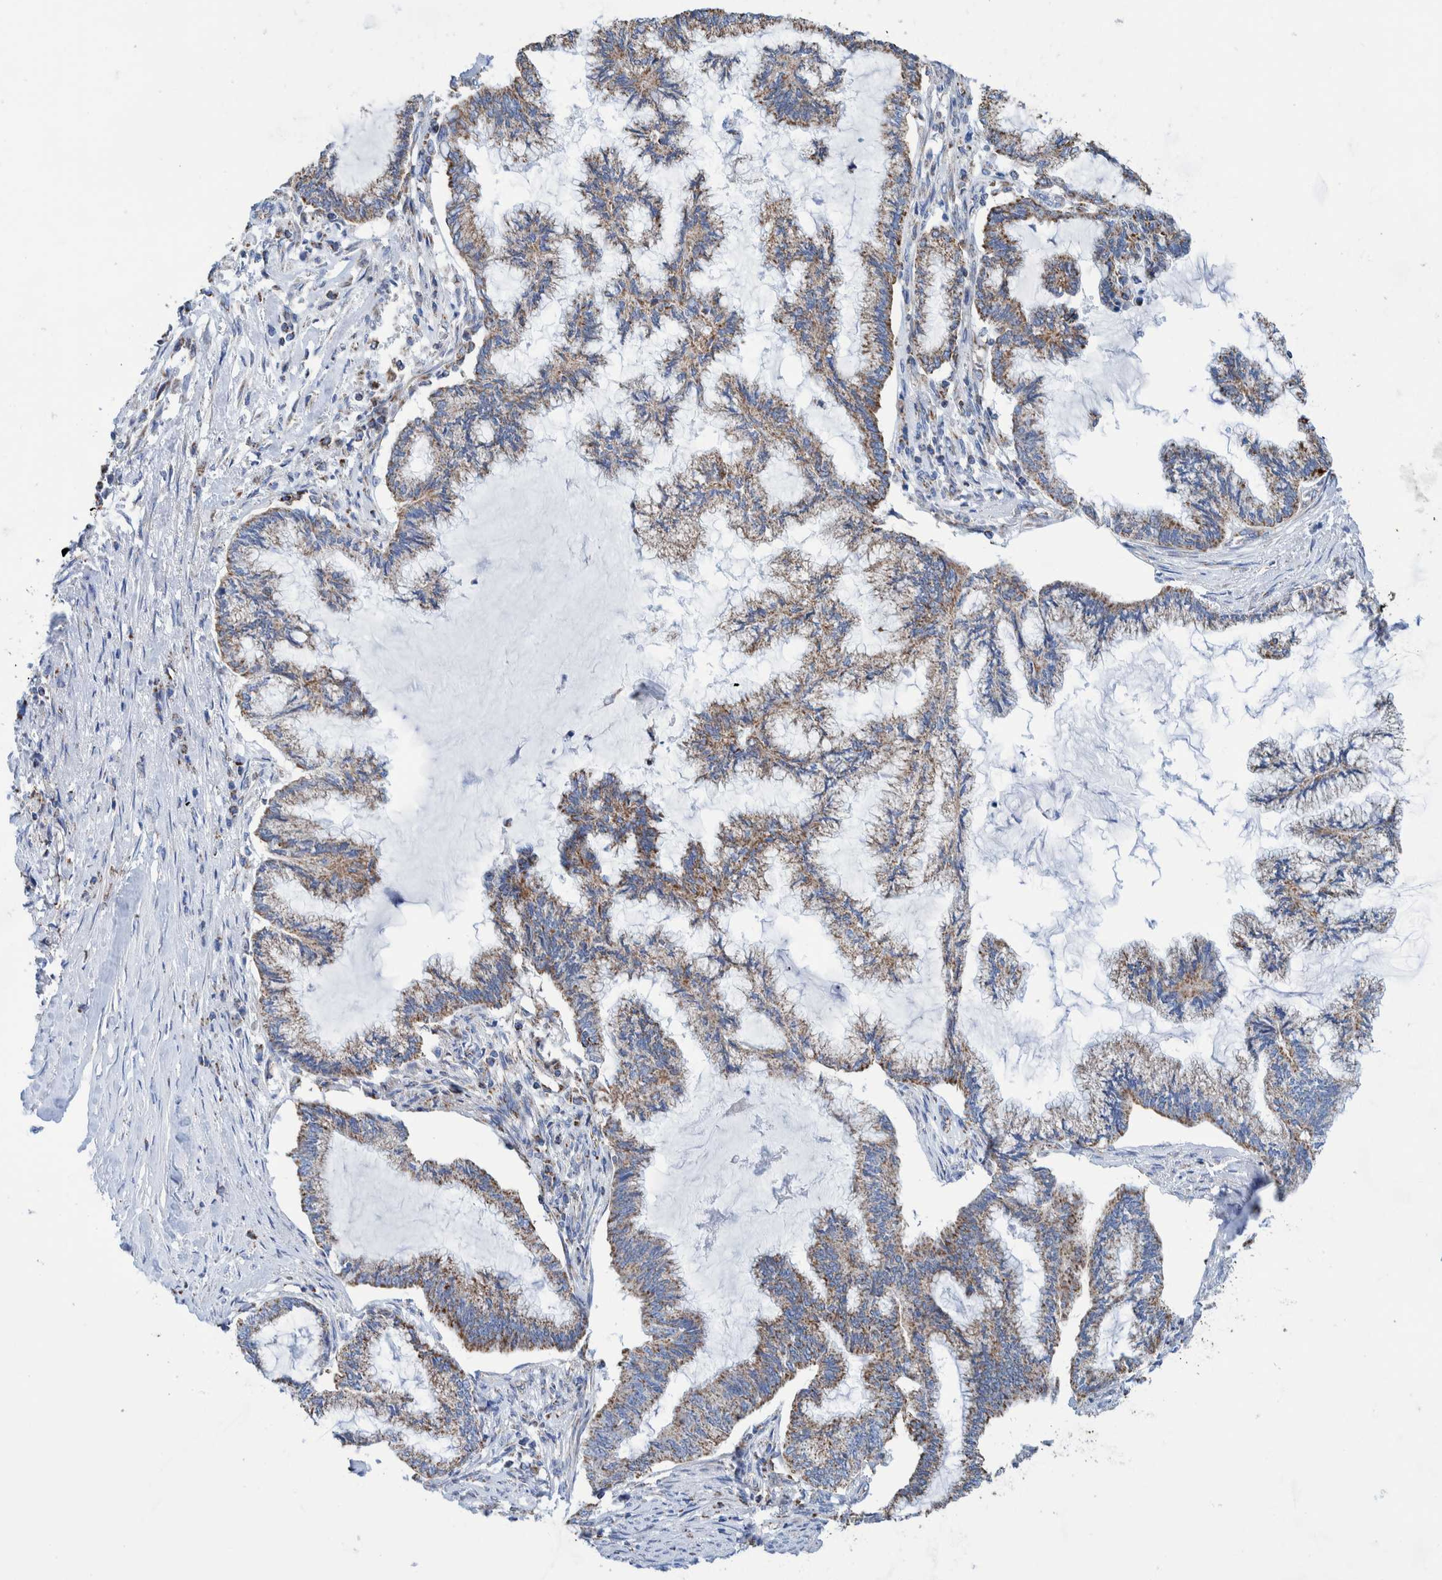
{"staining": {"intensity": "weak", "quantity": ">75%", "location": "cytoplasmic/membranous"}, "tissue": "endometrial cancer", "cell_type": "Tumor cells", "image_type": "cancer", "snomed": [{"axis": "morphology", "description": "Adenocarcinoma, NOS"}, {"axis": "topography", "description": "Endometrium"}], "caption": "Protein staining by IHC shows weak cytoplasmic/membranous positivity in approximately >75% of tumor cells in endometrial cancer (adenocarcinoma). (IHC, brightfield microscopy, high magnification).", "gene": "DECR1", "patient": {"sex": "female", "age": 86}}